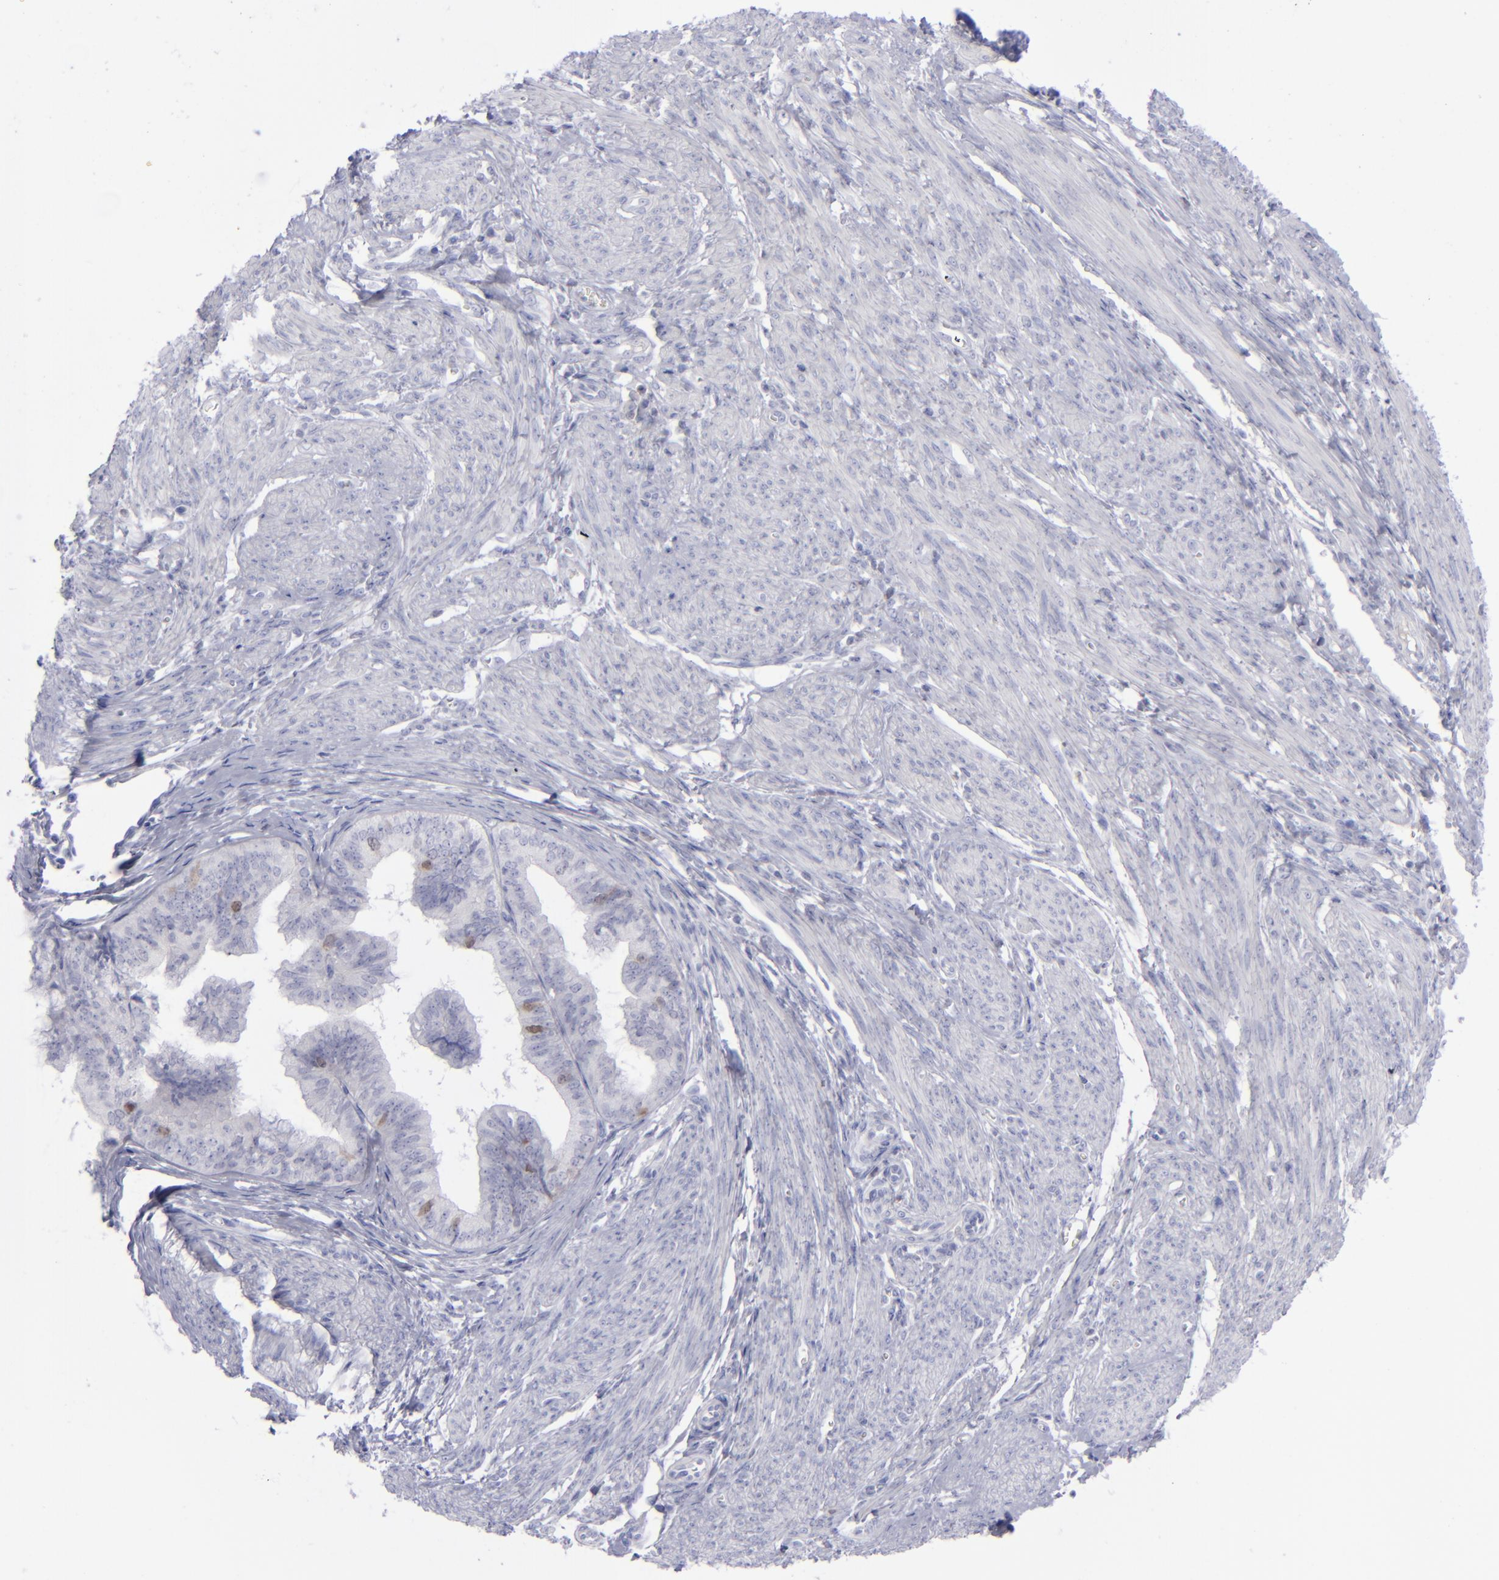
{"staining": {"intensity": "weak", "quantity": "<25%", "location": "cytoplasmic/membranous,nuclear"}, "tissue": "endometrial cancer", "cell_type": "Tumor cells", "image_type": "cancer", "snomed": [{"axis": "morphology", "description": "Adenocarcinoma, NOS"}, {"axis": "topography", "description": "Endometrium"}], "caption": "A photomicrograph of endometrial cancer (adenocarcinoma) stained for a protein demonstrates no brown staining in tumor cells. Brightfield microscopy of IHC stained with DAB (3,3'-diaminobenzidine) (brown) and hematoxylin (blue), captured at high magnification.", "gene": "AURKA", "patient": {"sex": "female", "age": 75}}